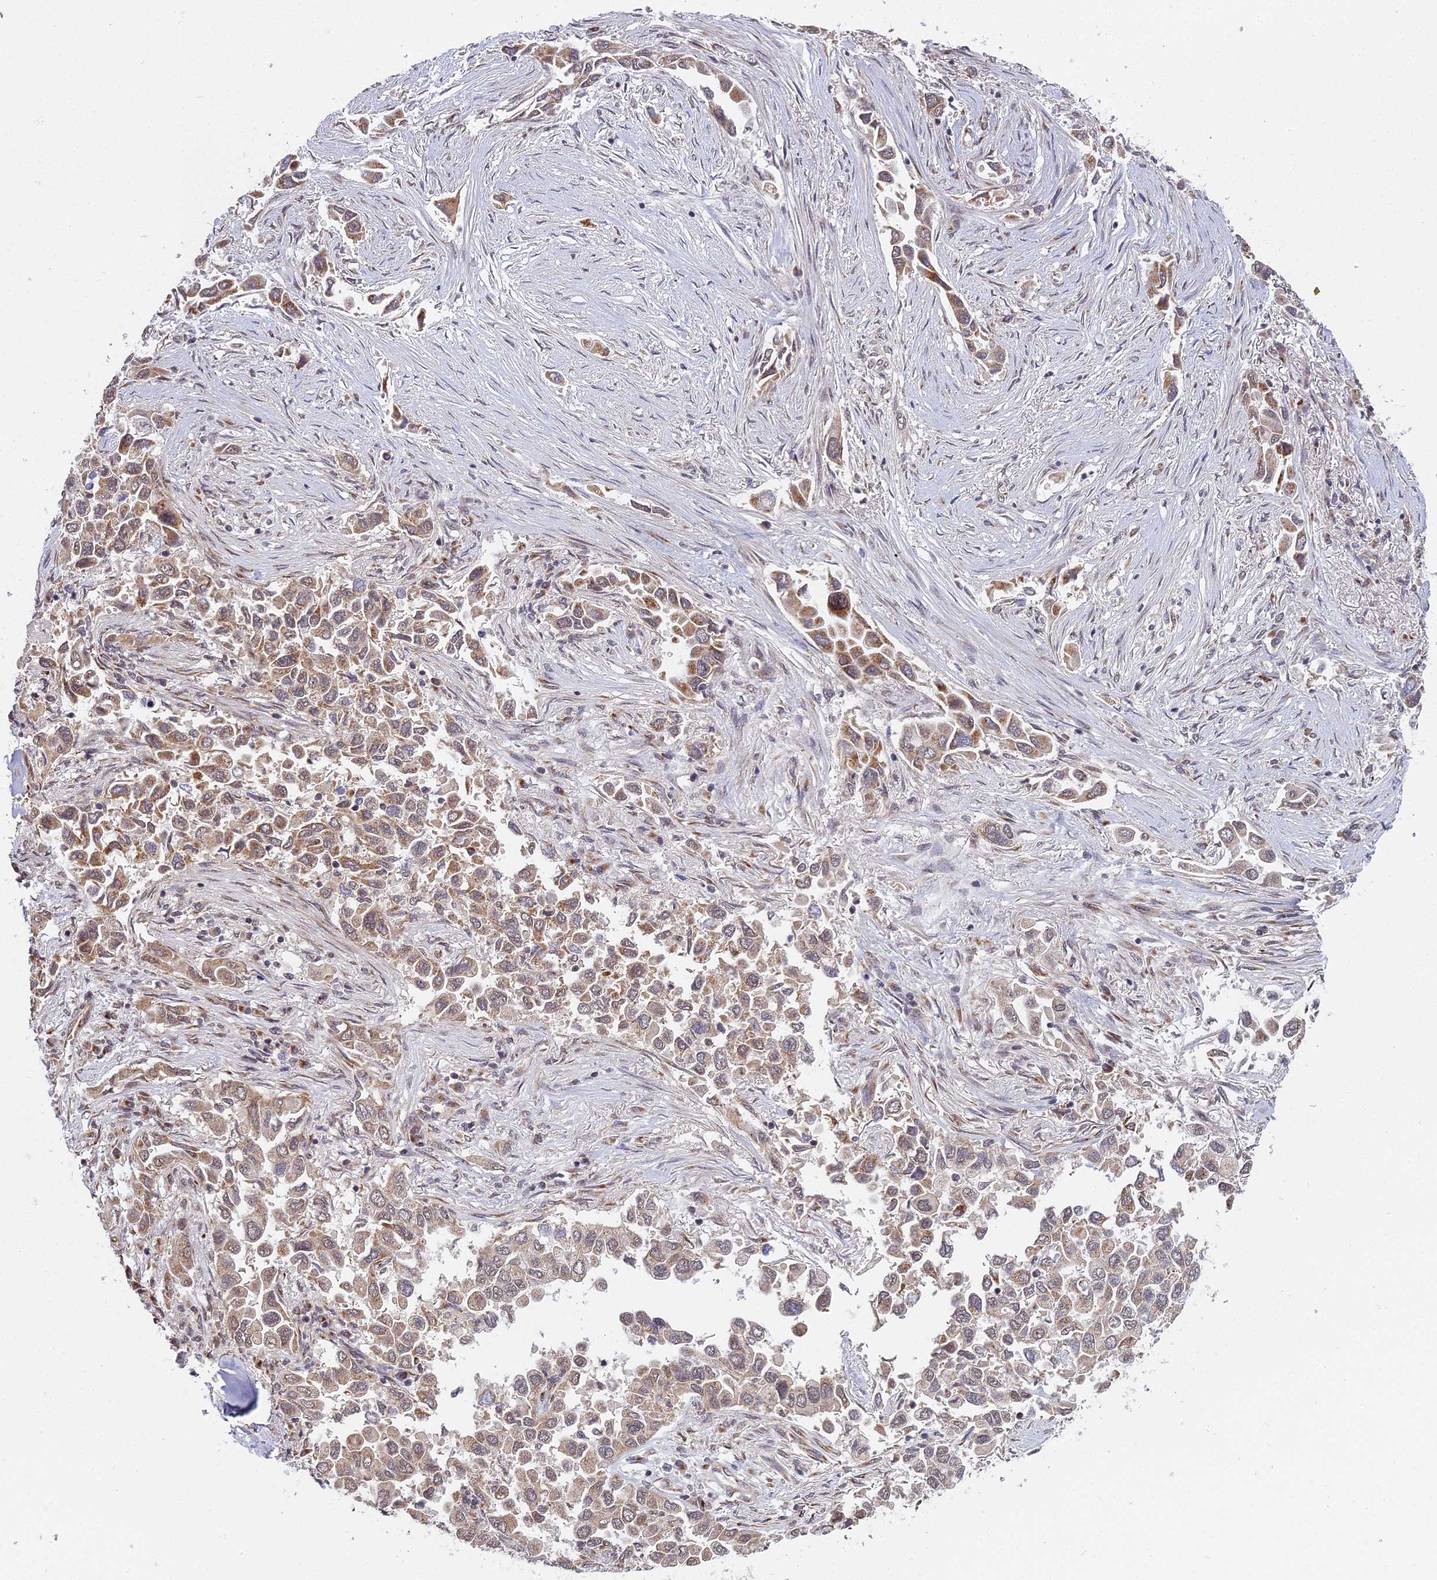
{"staining": {"intensity": "weak", "quantity": ">75%", "location": "cytoplasmic/membranous"}, "tissue": "lung cancer", "cell_type": "Tumor cells", "image_type": "cancer", "snomed": [{"axis": "morphology", "description": "Adenocarcinoma, NOS"}, {"axis": "topography", "description": "Lung"}], "caption": "Approximately >75% of tumor cells in lung adenocarcinoma reveal weak cytoplasmic/membranous protein positivity as visualized by brown immunohistochemical staining.", "gene": "MEOX1", "patient": {"sex": "female", "age": 76}}